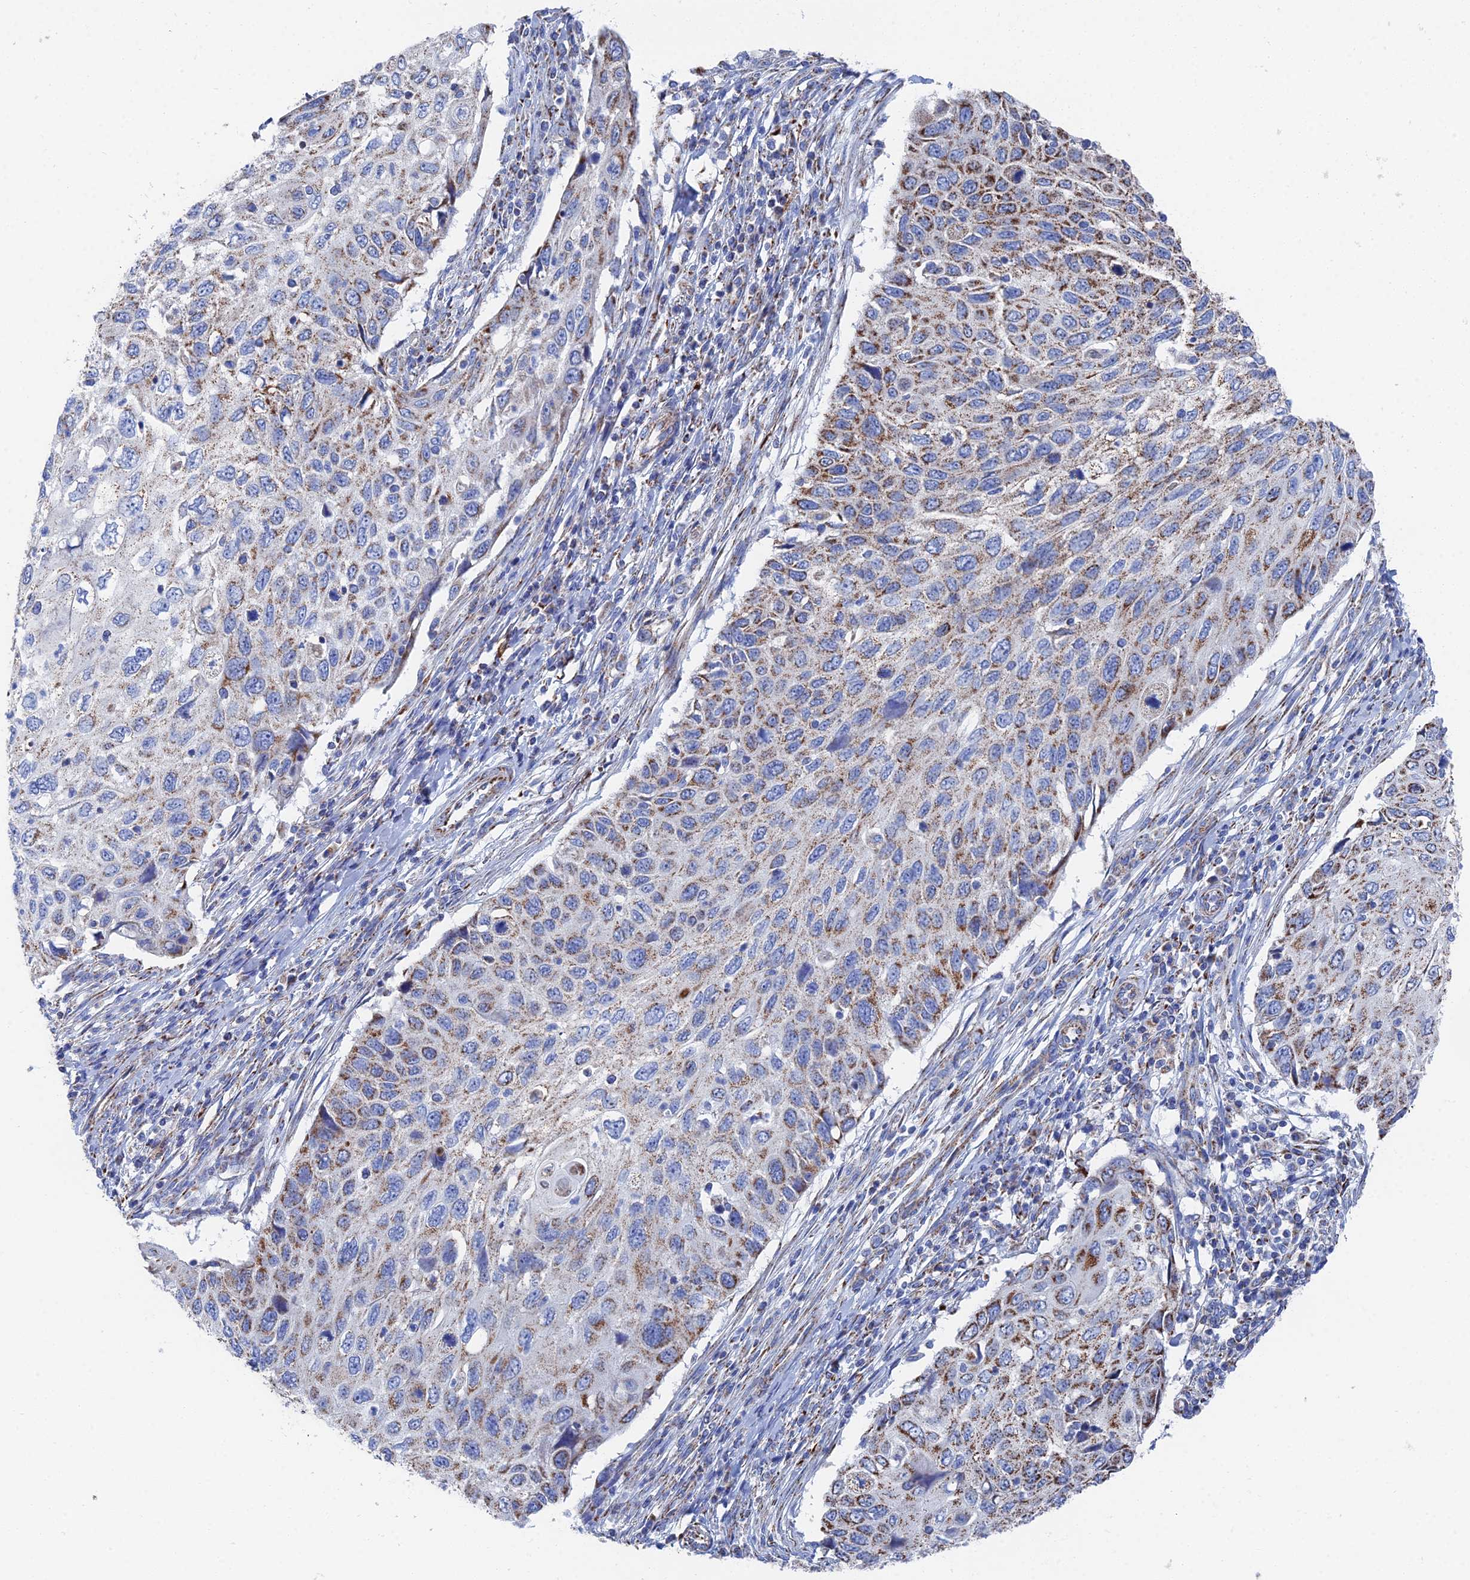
{"staining": {"intensity": "moderate", "quantity": "25%-75%", "location": "cytoplasmic/membranous"}, "tissue": "cervical cancer", "cell_type": "Tumor cells", "image_type": "cancer", "snomed": [{"axis": "morphology", "description": "Squamous cell carcinoma, NOS"}, {"axis": "topography", "description": "Cervix"}], "caption": "An image of human cervical cancer (squamous cell carcinoma) stained for a protein demonstrates moderate cytoplasmic/membranous brown staining in tumor cells. The staining was performed using DAB, with brown indicating positive protein expression. Nuclei are stained blue with hematoxylin.", "gene": "IFT80", "patient": {"sex": "female", "age": 70}}